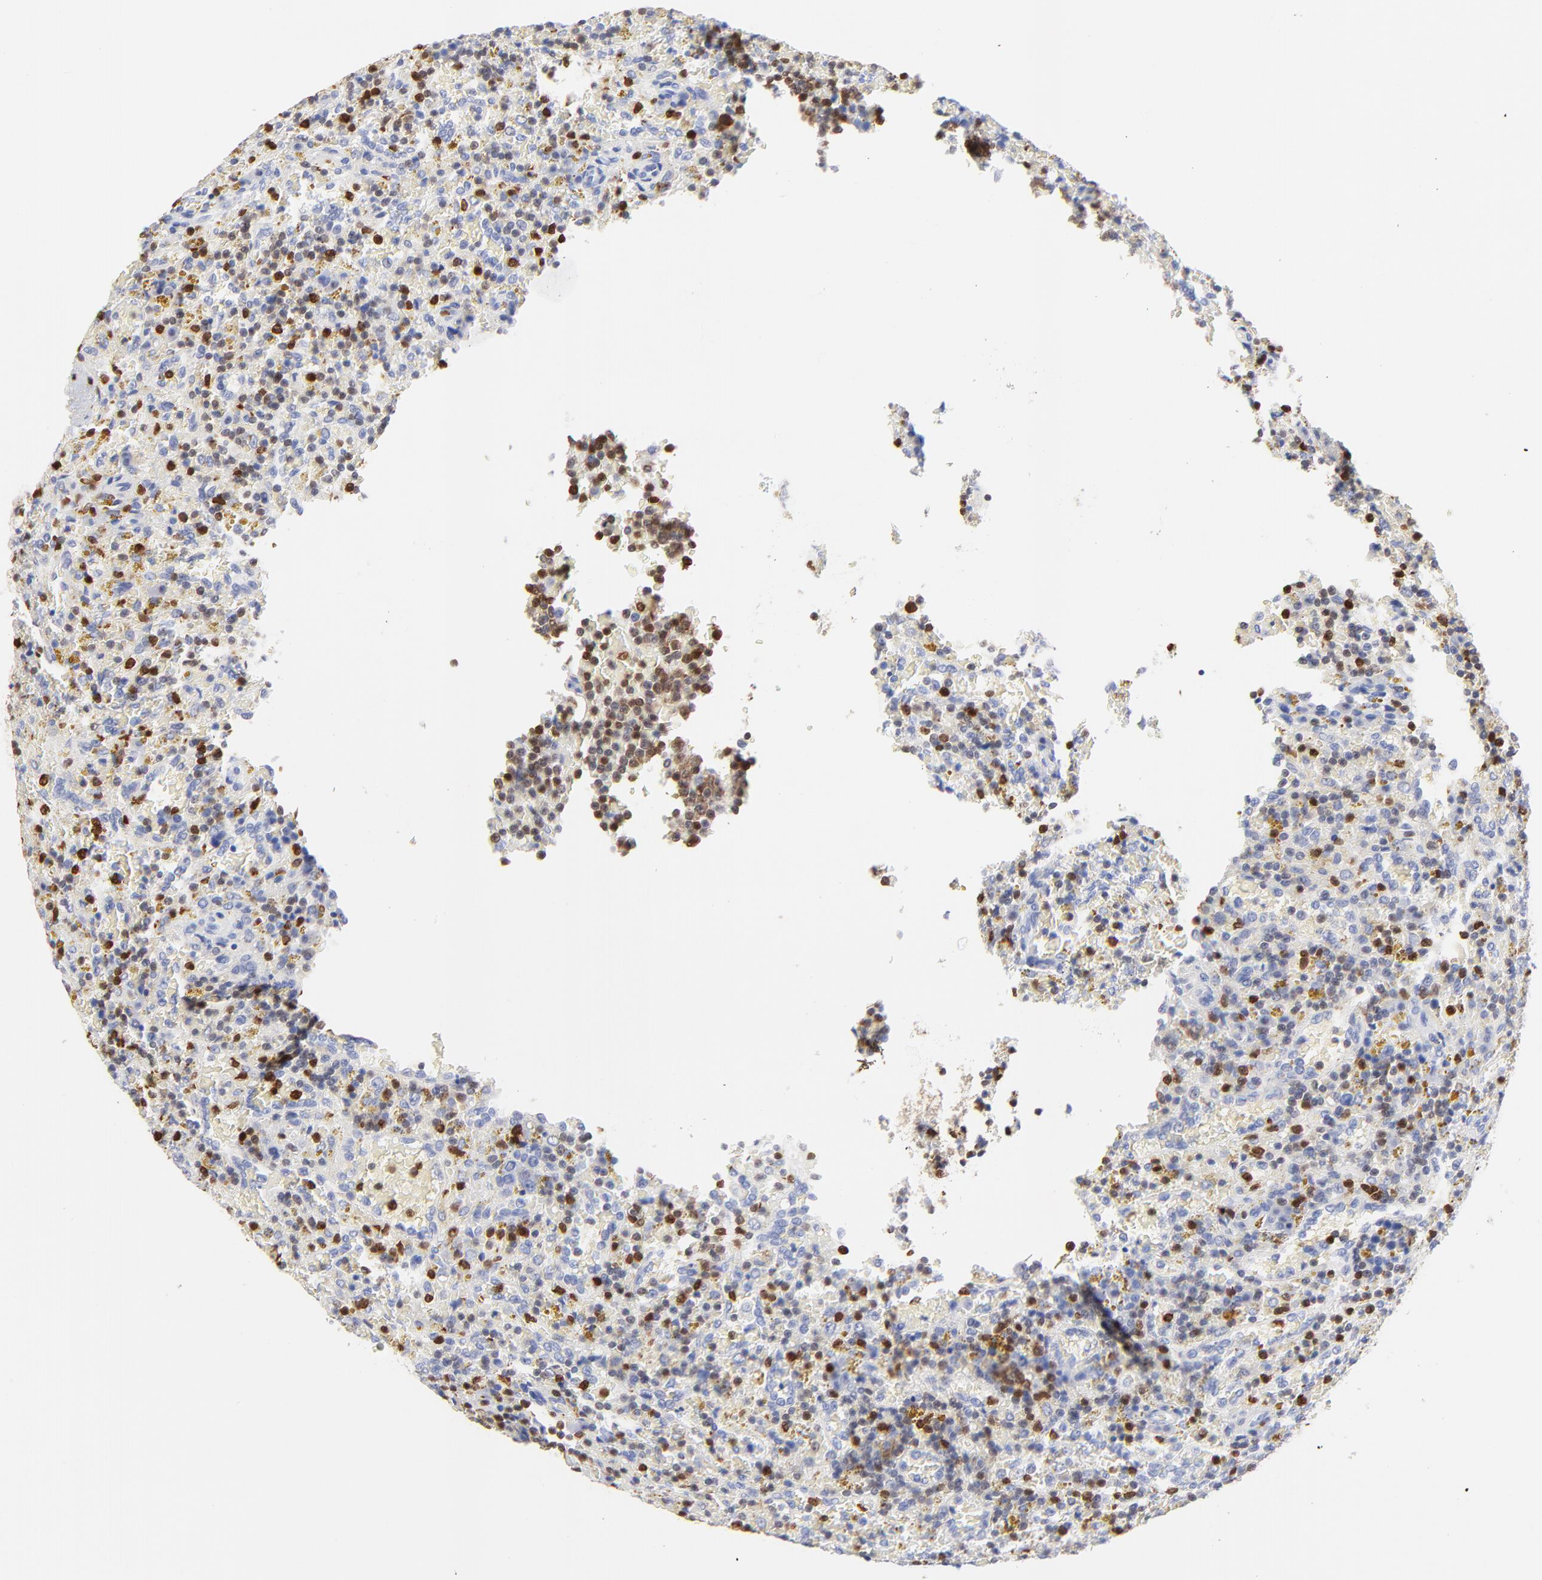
{"staining": {"intensity": "negative", "quantity": "none", "location": "none"}, "tissue": "lymphoma", "cell_type": "Tumor cells", "image_type": "cancer", "snomed": [{"axis": "morphology", "description": "Malignant lymphoma, non-Hodgkin's type, Low grade"}, {"axis": "topography", "description": "Spleen"}], "caption": "Lymphoma was stained to show a protein in brown. There is no significant expression in tumor cells. (DAB (3,3'-diaminobenzidine) immunohistochemistry, high magnification).", "gene": "ZAP70", "patient": {"sex": "female", "age": 65}}